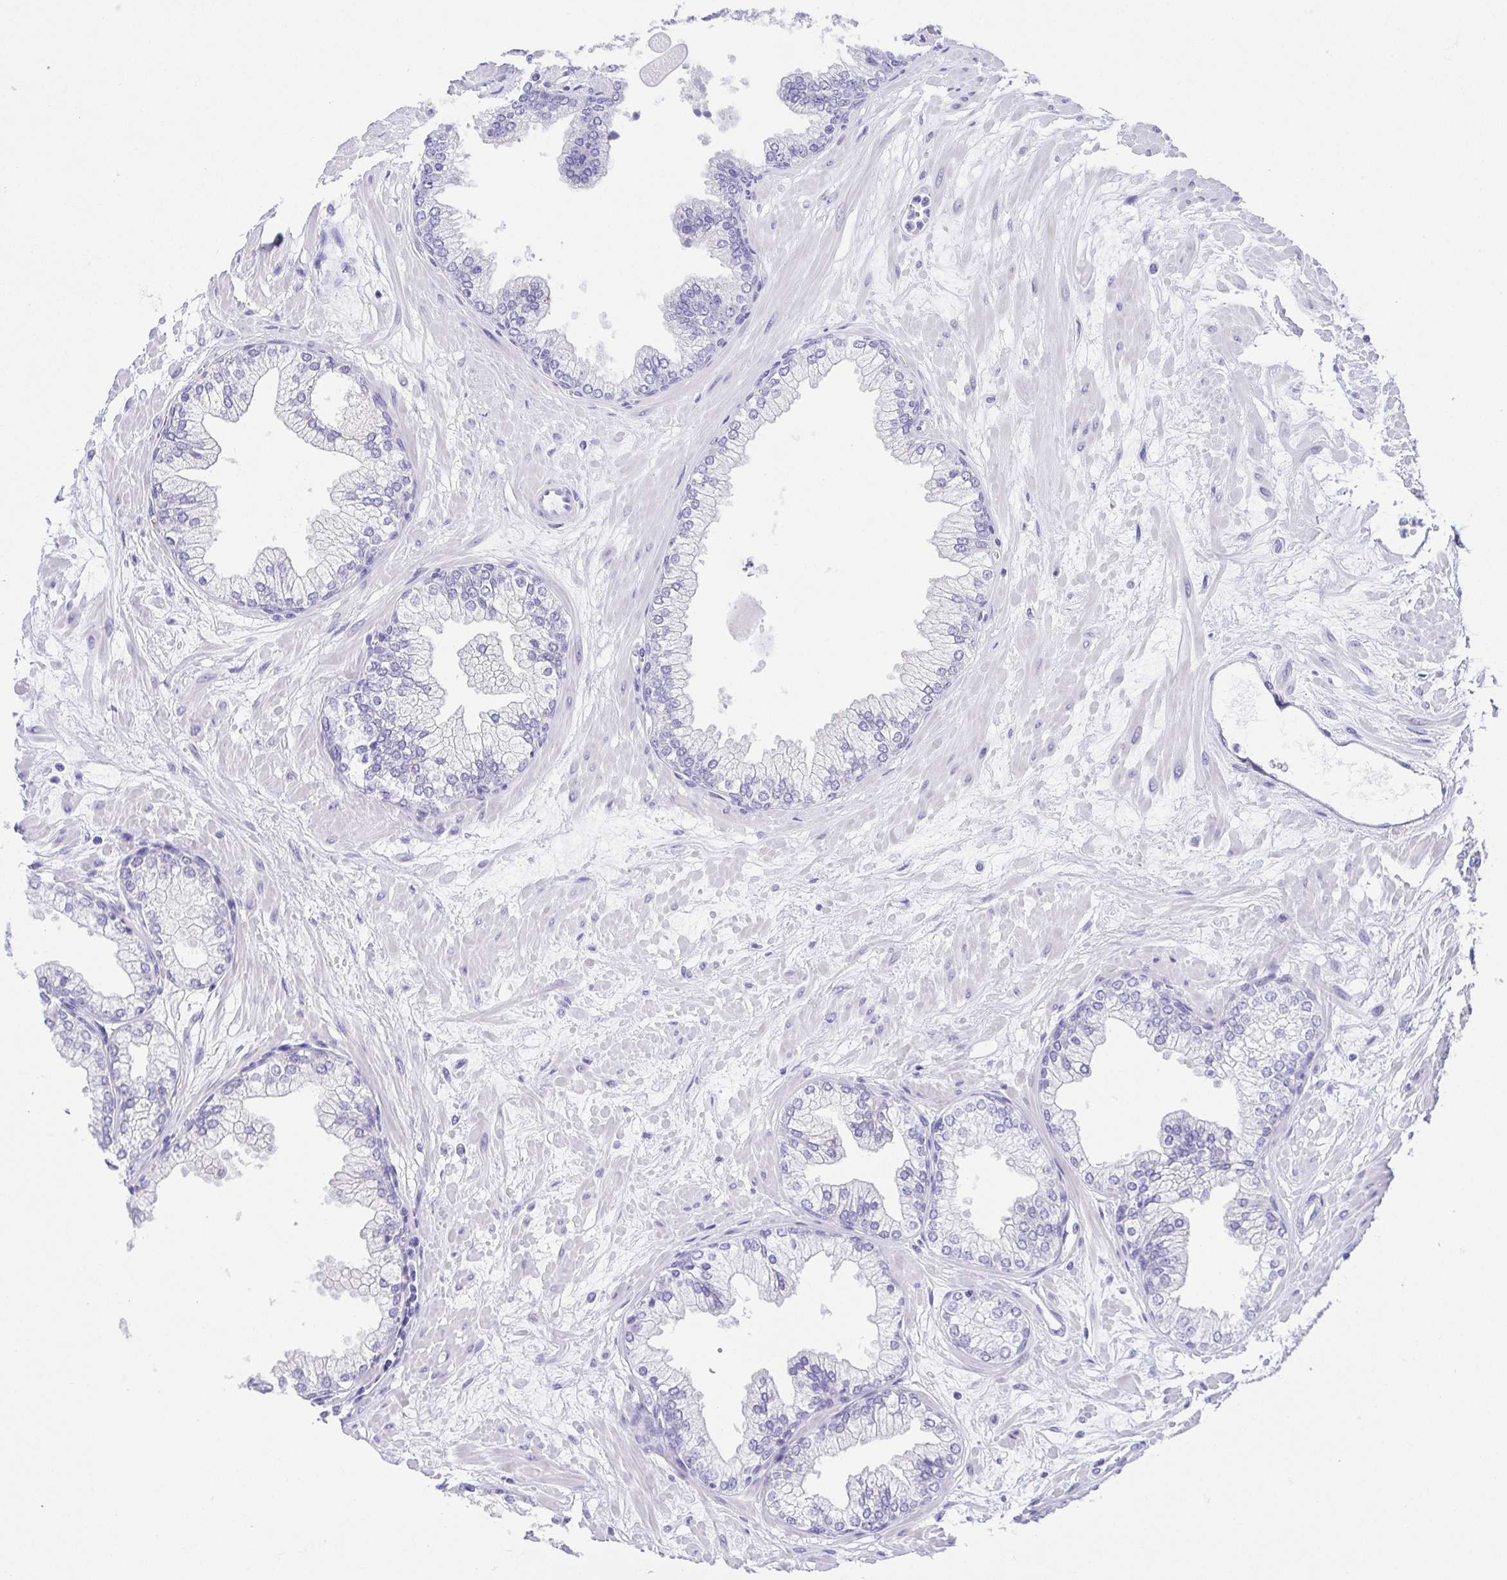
{"staining": {"intensity": "negative", "quantity": "none", "location": "none"}, "tissue": "prostate", "cell_type": "Glandular cells", "image_type": "normal", "snomed": [{"axis": "morphology", "description": "Normal tissue, NOS"}, {"axis": "topography", "description": "Prostate"}, {"axis": "topography", "description": "Peripheral nerve tissue"}], "caption": "Protein analysis of normal prostate demonstrates no significant staining in glandular cells. The staining was performed using DAB to visualize the protein expression in brown, while the nuclei were stained in blue with hematoxylin (Magnification: 20x).", "gene": "LUZP4", "patient": {"sex": "male", "age": 61}}